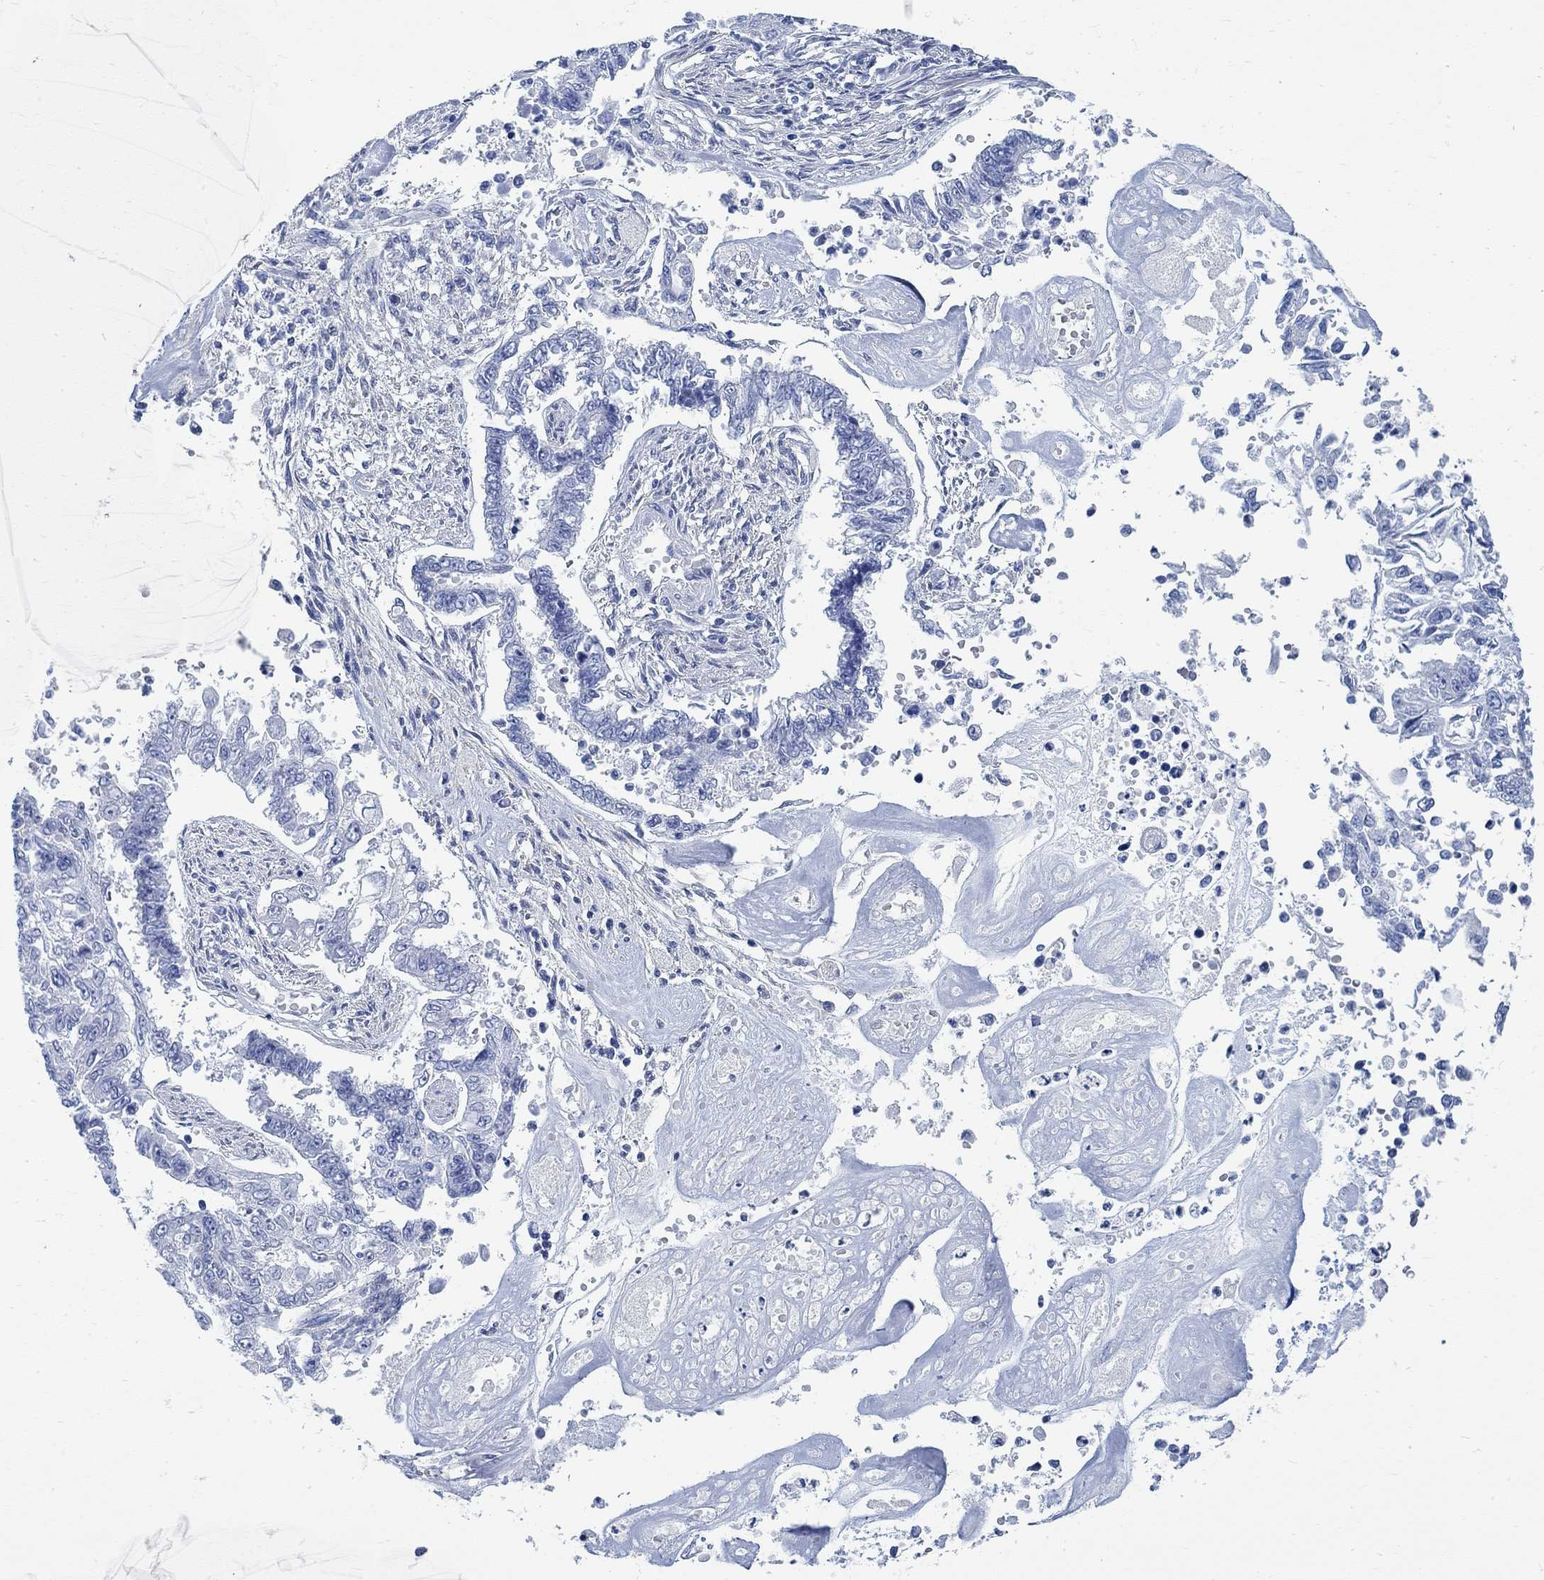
{"staining": {"intensity": "negative", "quantity": "none", "location": "none"}, "tissue": "endometrial cancer", "cell_type": "Tumor cells", "image_type": "cancer", "snomed": [{"axis": "morphology", "description": "Adenocarcinoma, NOS"}, {"axis": "topography", "description": "Uterus"}], "caption": "This micrograph is of adenocarcinoma (endometrial) stained with immunohistochemistry to label a protein in brown with the nuclei are counter-stained blue. There is no positivity in tumor cells. Nuclei are stained in blue.", "gene": "RBM20", "patient": {"sex": "female", "age": 59}}